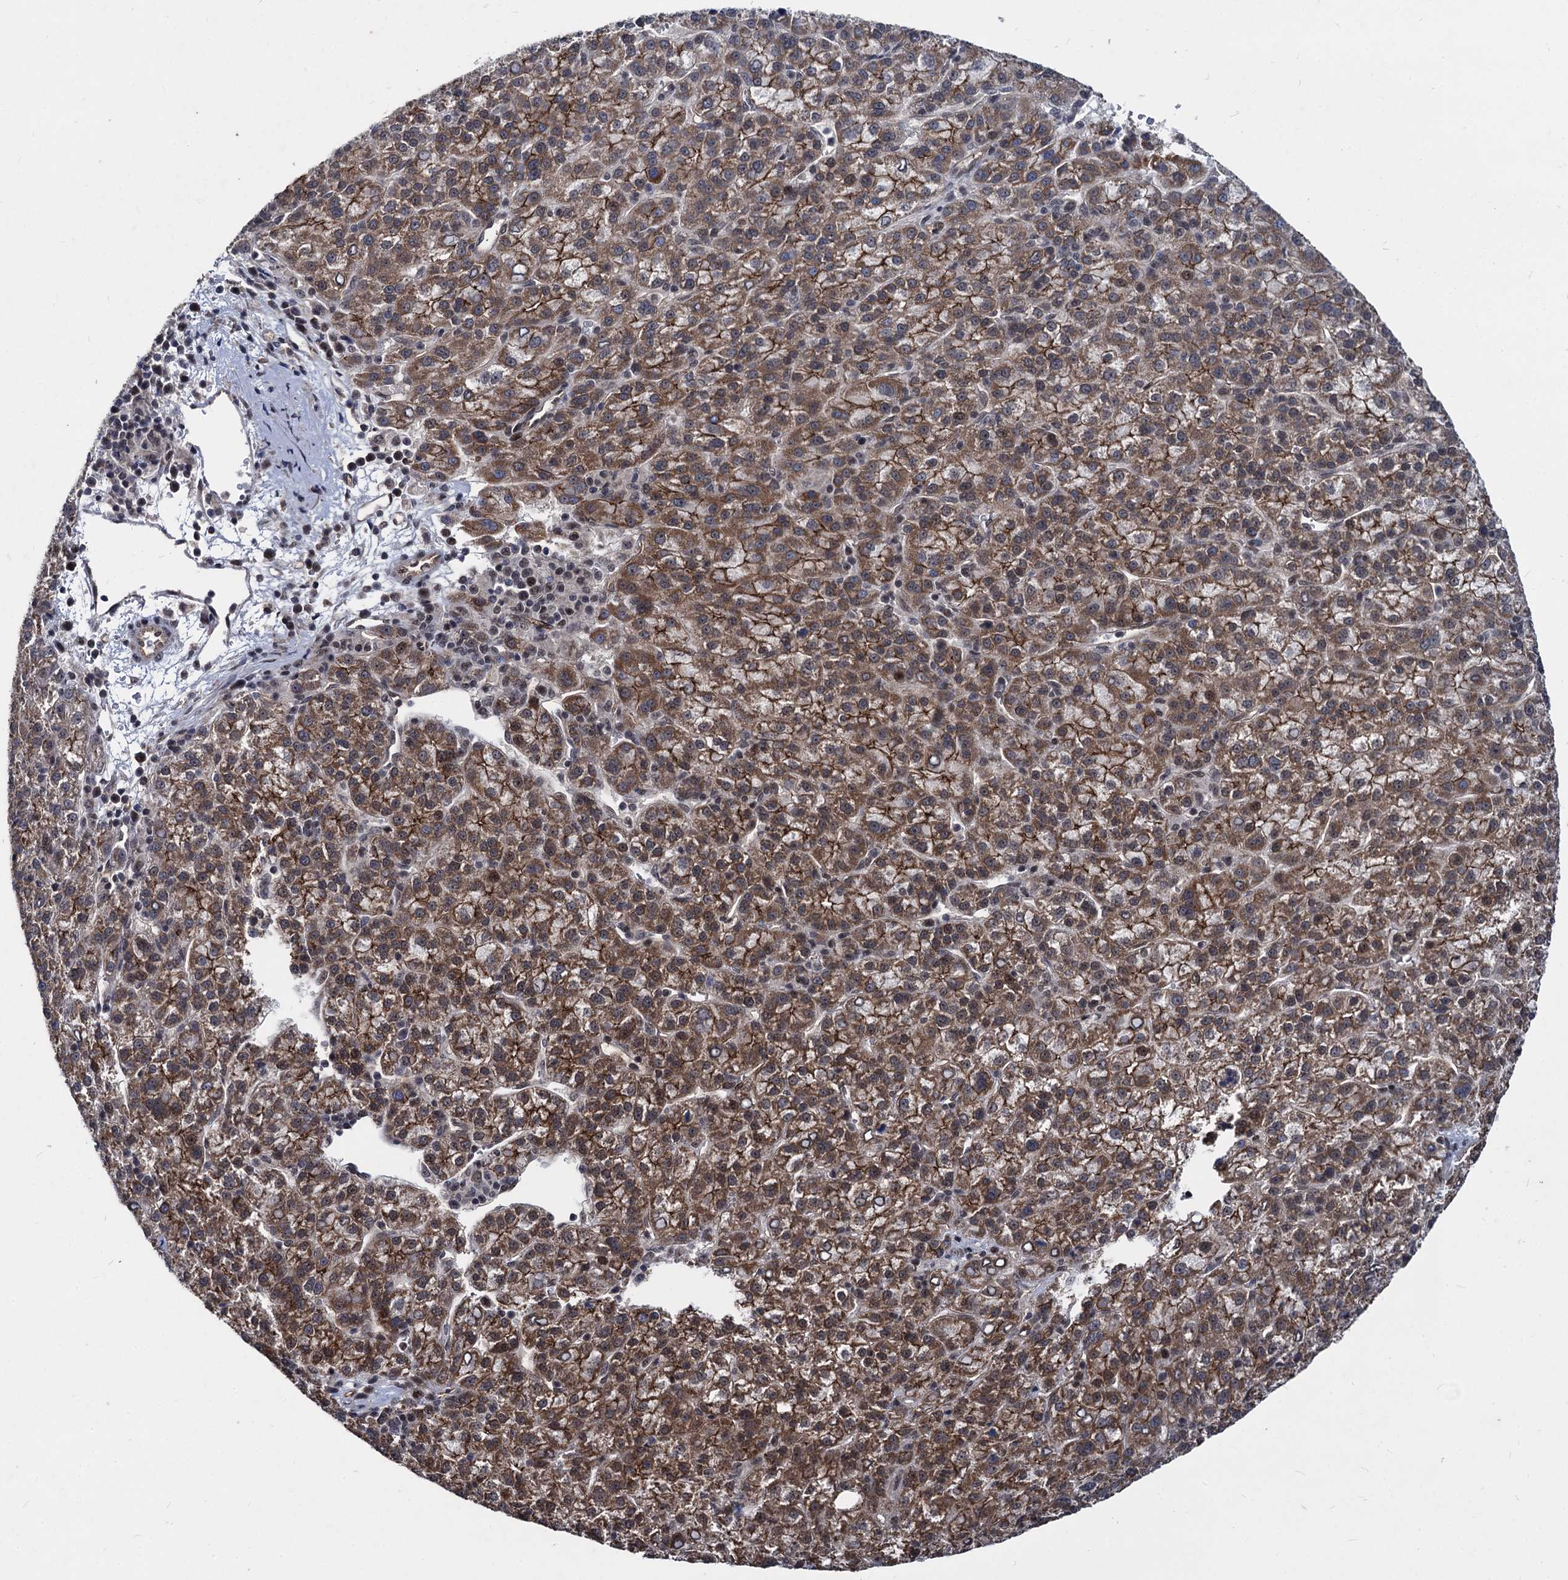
{"staining": {"intensity": "moderate", "quantity": ">75%", "location": "cytoplasmic/membranous"}, "tissue": "liver cancer", "cell_type": "Tumor cells", "image_type": "cancer", "snomed": [{"axis": "morphology", "description": "Carcinoma, Hepatocellular, NOS"}, {"axis": "topography", "description": "Liver"}], "caption": "A photomicrograph showing moderate cytoplasmic/membranous expression in about >75% of tumor cells in liver cancer (hepatocellular carcinoma), as visualized by brown immunohistochemical staining.", "gene": "GALNT11", "patient": {"sex": "female", "age": 58}}